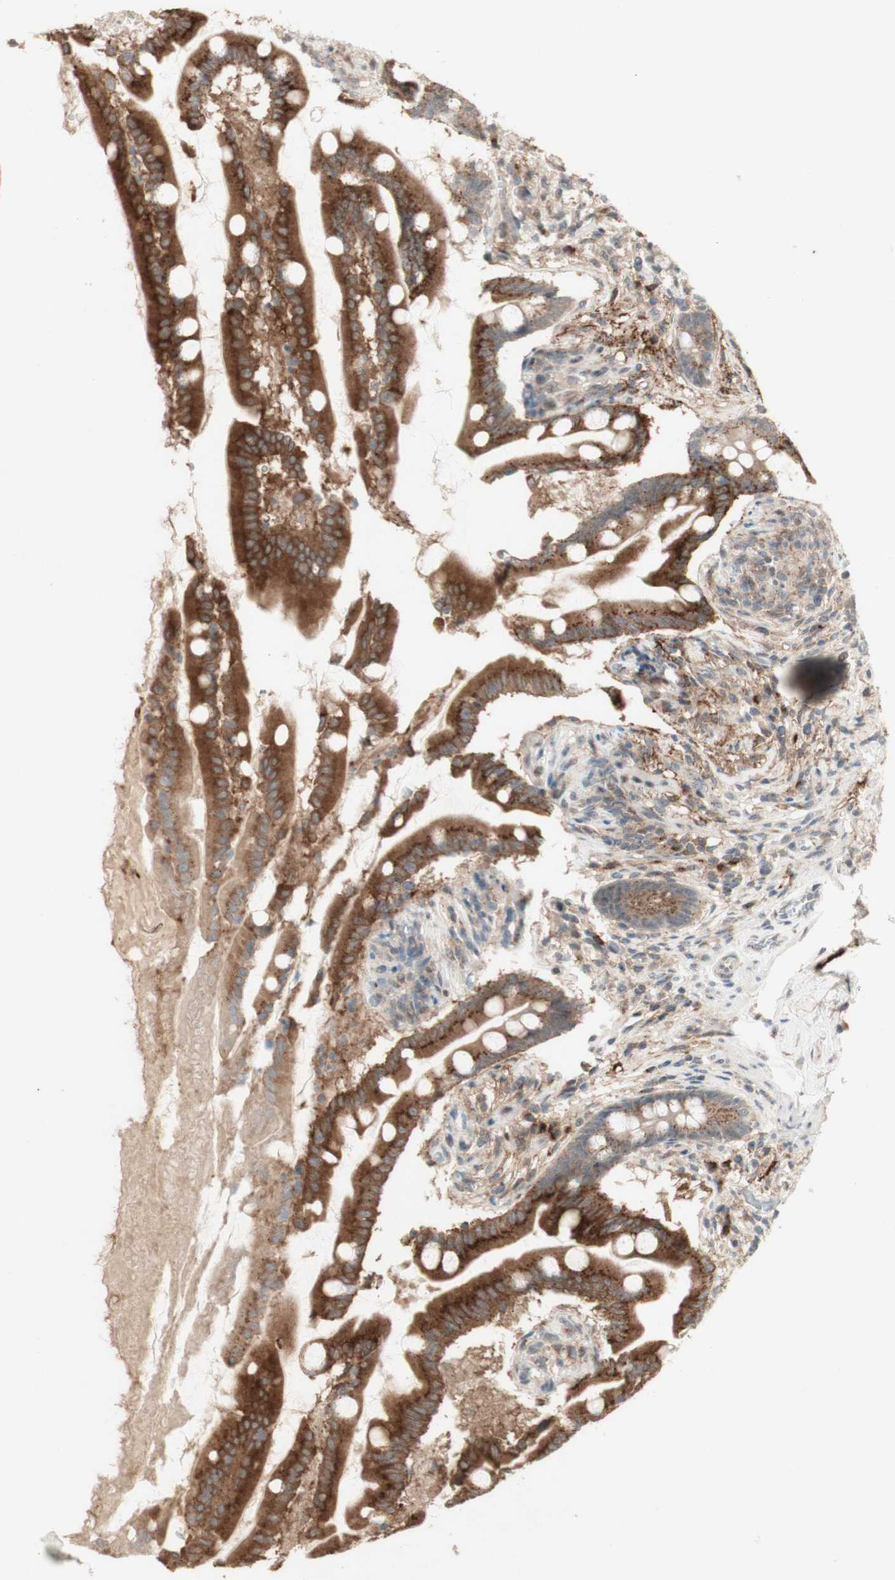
{"staining": {"intensity": "moderate", "quantity": ">75%", "location": "cytoplasmic/membranous"}, "tissue": "small intestine", "cell_type": "Glandular cells", "image_type": "normal", "snomed": [{"axis": "morphology", "description": "Normal tissue, NOS"}, {"axis": "topography", "description": "Small intestine"}], "caption": "A high-resolution histopathology image shows immunohistochemistry staining of benign small intestine, which reveals moderate cytoplasmic/membranous expression in approximately >75% of glandular cells.", "gene": "CYLD", "patient": {"sex": "female", "age": 56}}